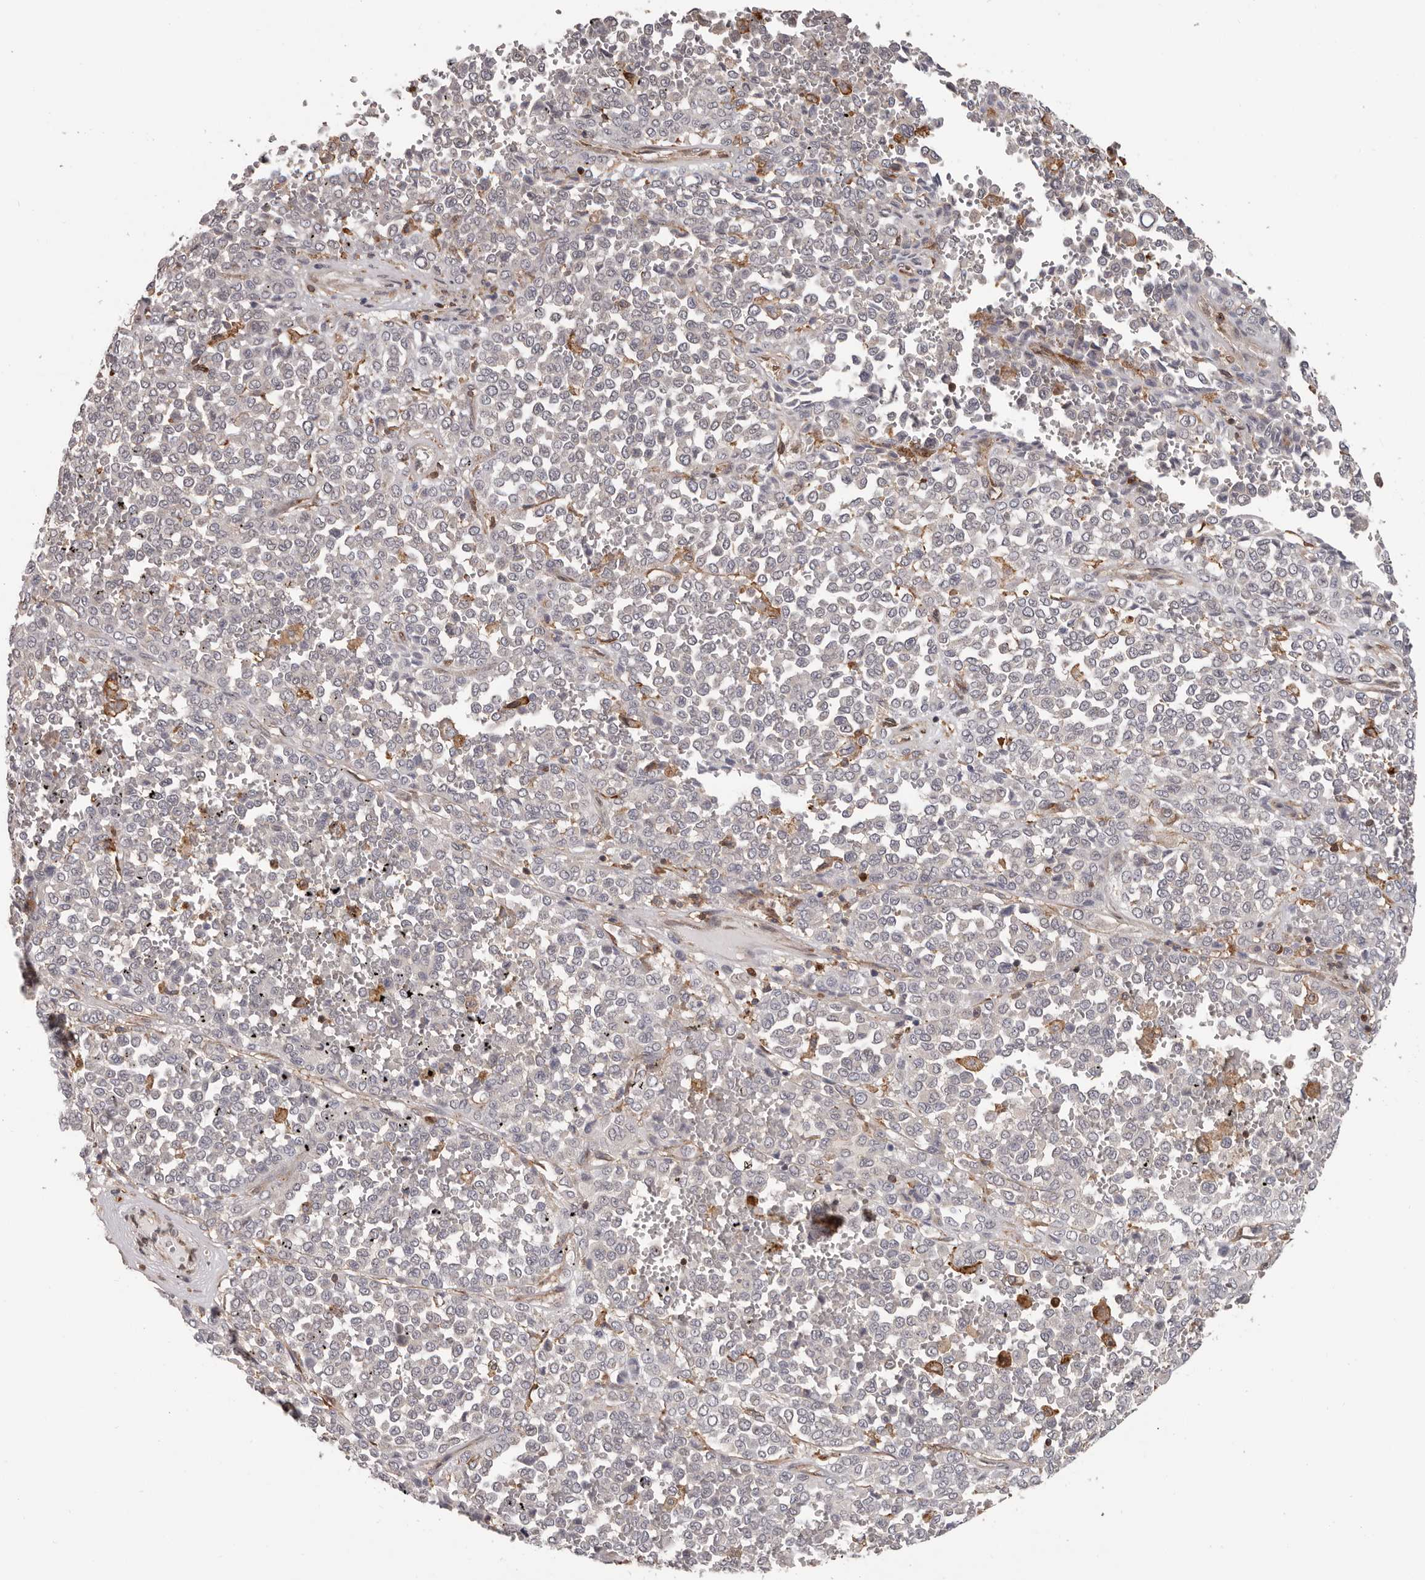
{"staining": {"intensity": "negative", "quantity": "none", "location": "none"}, "tissue": "melanoma", "cell_type": "Tumor cells", "image_type": "cancer", "snomed": [{"axis": "morphology", "description": "Malignant melanoma, Metastatic site"}, {"axis": "topography", "description": "Pancreas"}], "caption": "DAB immunohistochemical staining of melanoma shows no significant staining in tumor cells. (DAB immunohistochemistry (IHC), high magnification).", "gene": "PRR12", "patient": {"sex": "female", "age": 30}}